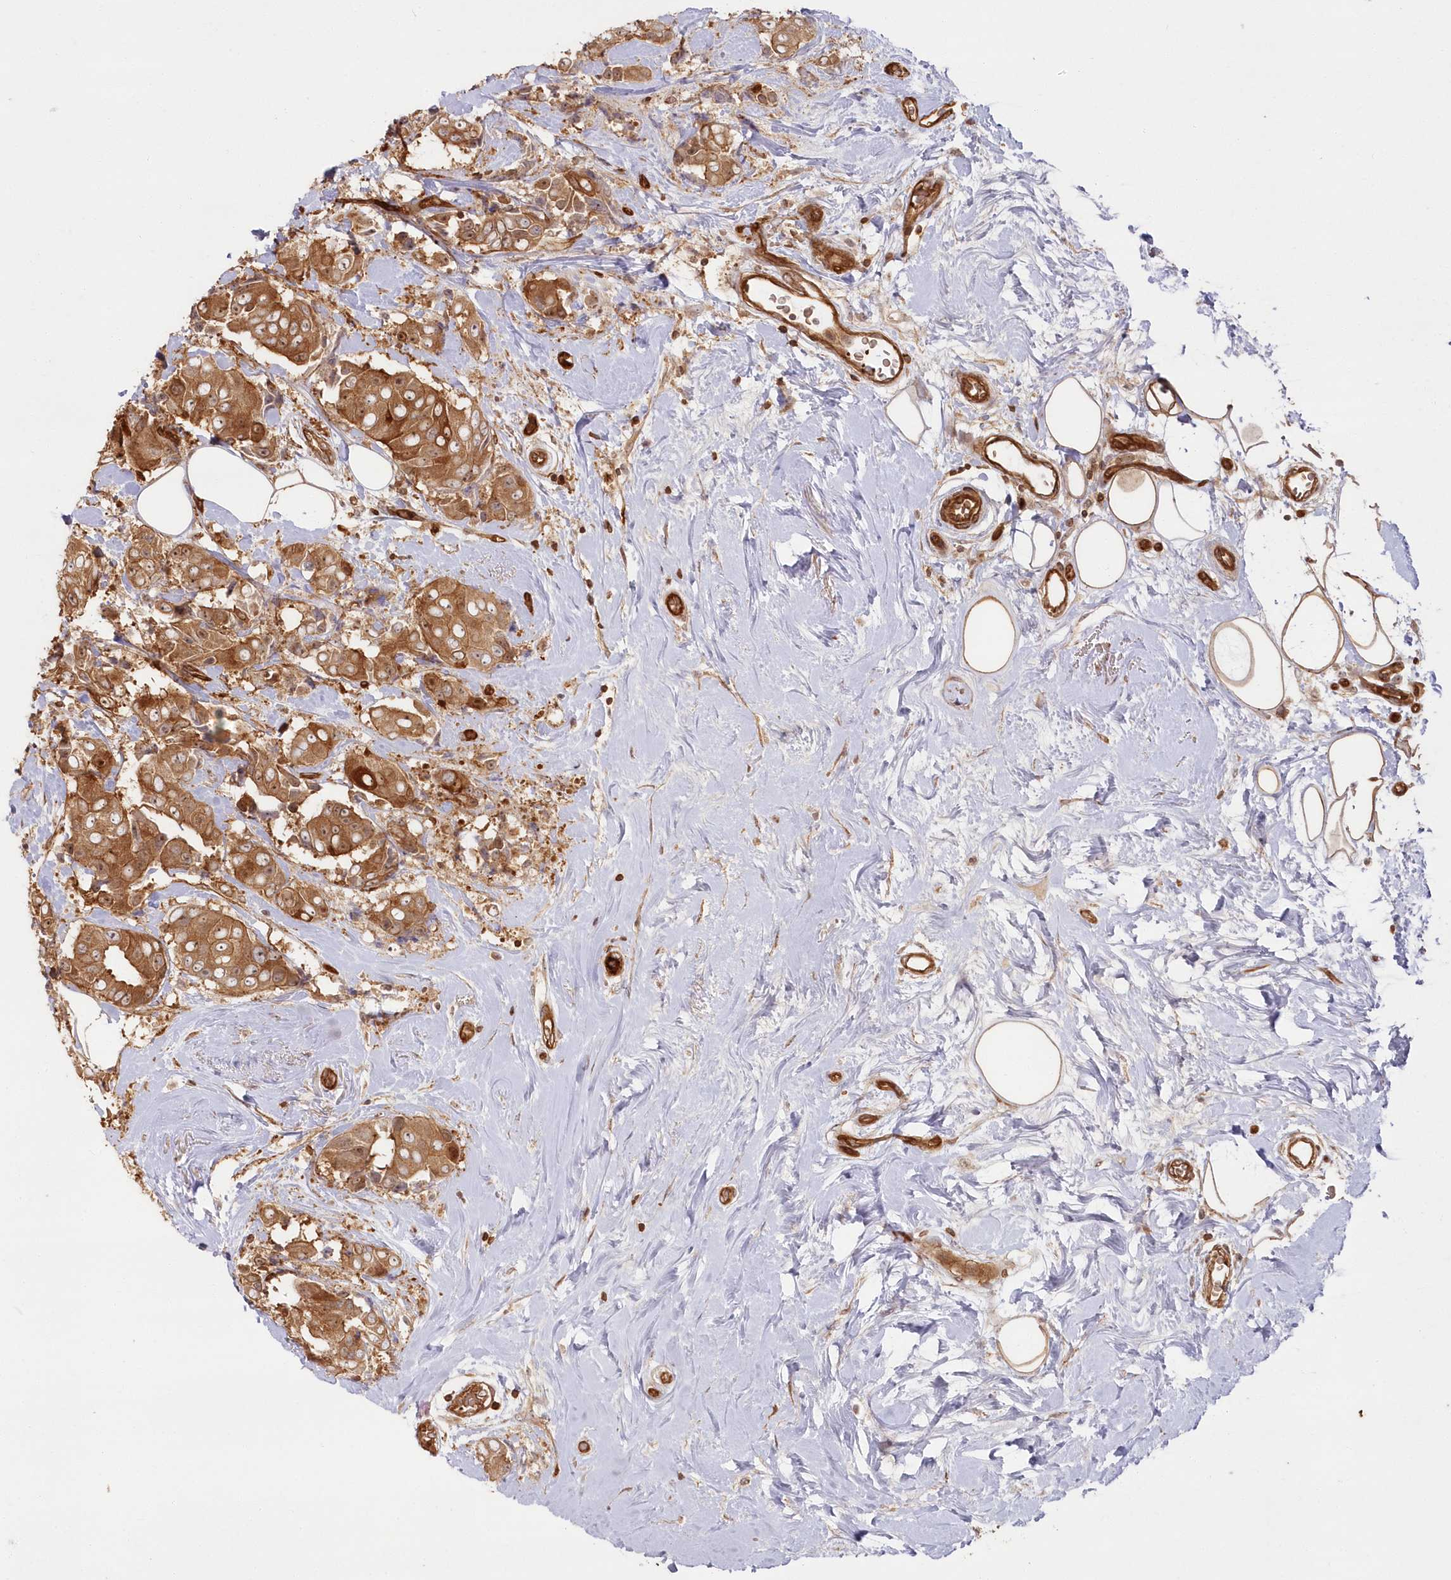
{"staining": {"intensity": "moderate", "quantity": ">75%", "location": "cytoplasmic/membranous"}, "tissue": "breast cancer", "cell_type": "Tumor cells", "image_type": "cancer", "snomed": [{"axis": "morphology", "description": "Normal tissue, NOS"}, {"axis": "morphology", "description": "Duct carcinoma"}, {"axis": "topography", "description": "Breast"}], "caption": "Protein expression analysis of human invasive ductal carcinoma (breast) reveals moderate cytoplasmic/membranous staining in about >75% of tumor cells. The staining is performed using DAB brown chromogen to label protein expression. The nuclei are counter-stained blue using hematoxylin.", "gene": "RGCC", "patient": {"sex": "female", "age": 39}}